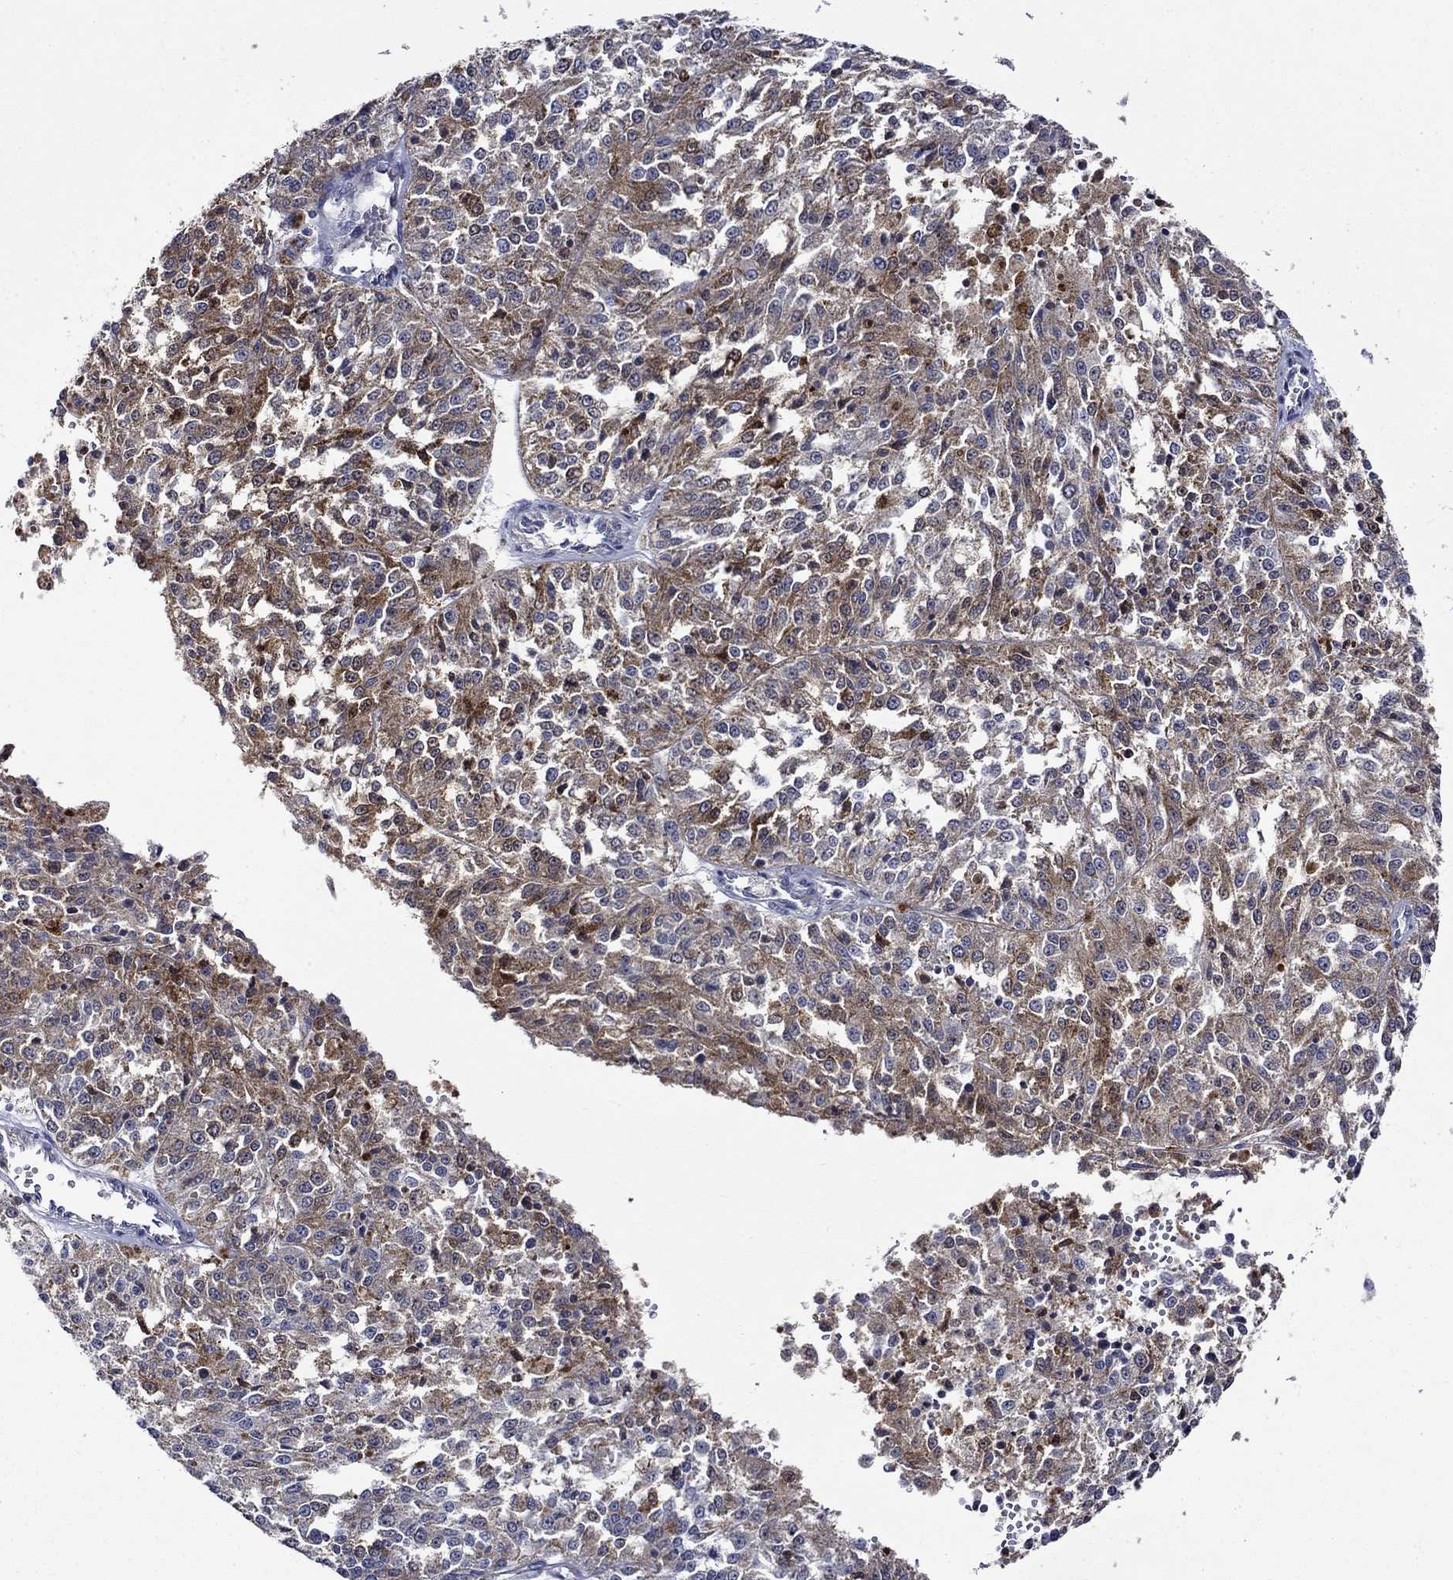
{"staining": {"intensity": "strong", "quantity": "25%-75%", "location": "cytoplasmic/membranous"}, "tissue": "melanoma", "cell_type": "Tumor cells", "image_type": "cancer", "snomed": [{"axis": "morphology", "description": "Malignant melanoma, Metastatic site"}, {"axis": "topography", "description": "Lymph node"}], "caption": "An image of malignant melanoma (metastatic site) stained for a protein demonstrates strong cytoplasmic/membranous brown staining in tumor cells. (DAB (3,3'-diaminobenzidine) IHC, brown staining for protein, blue staining for nuclei).", "gene": "CRYAB", "patient": {"sex": "female", "age": 64}}